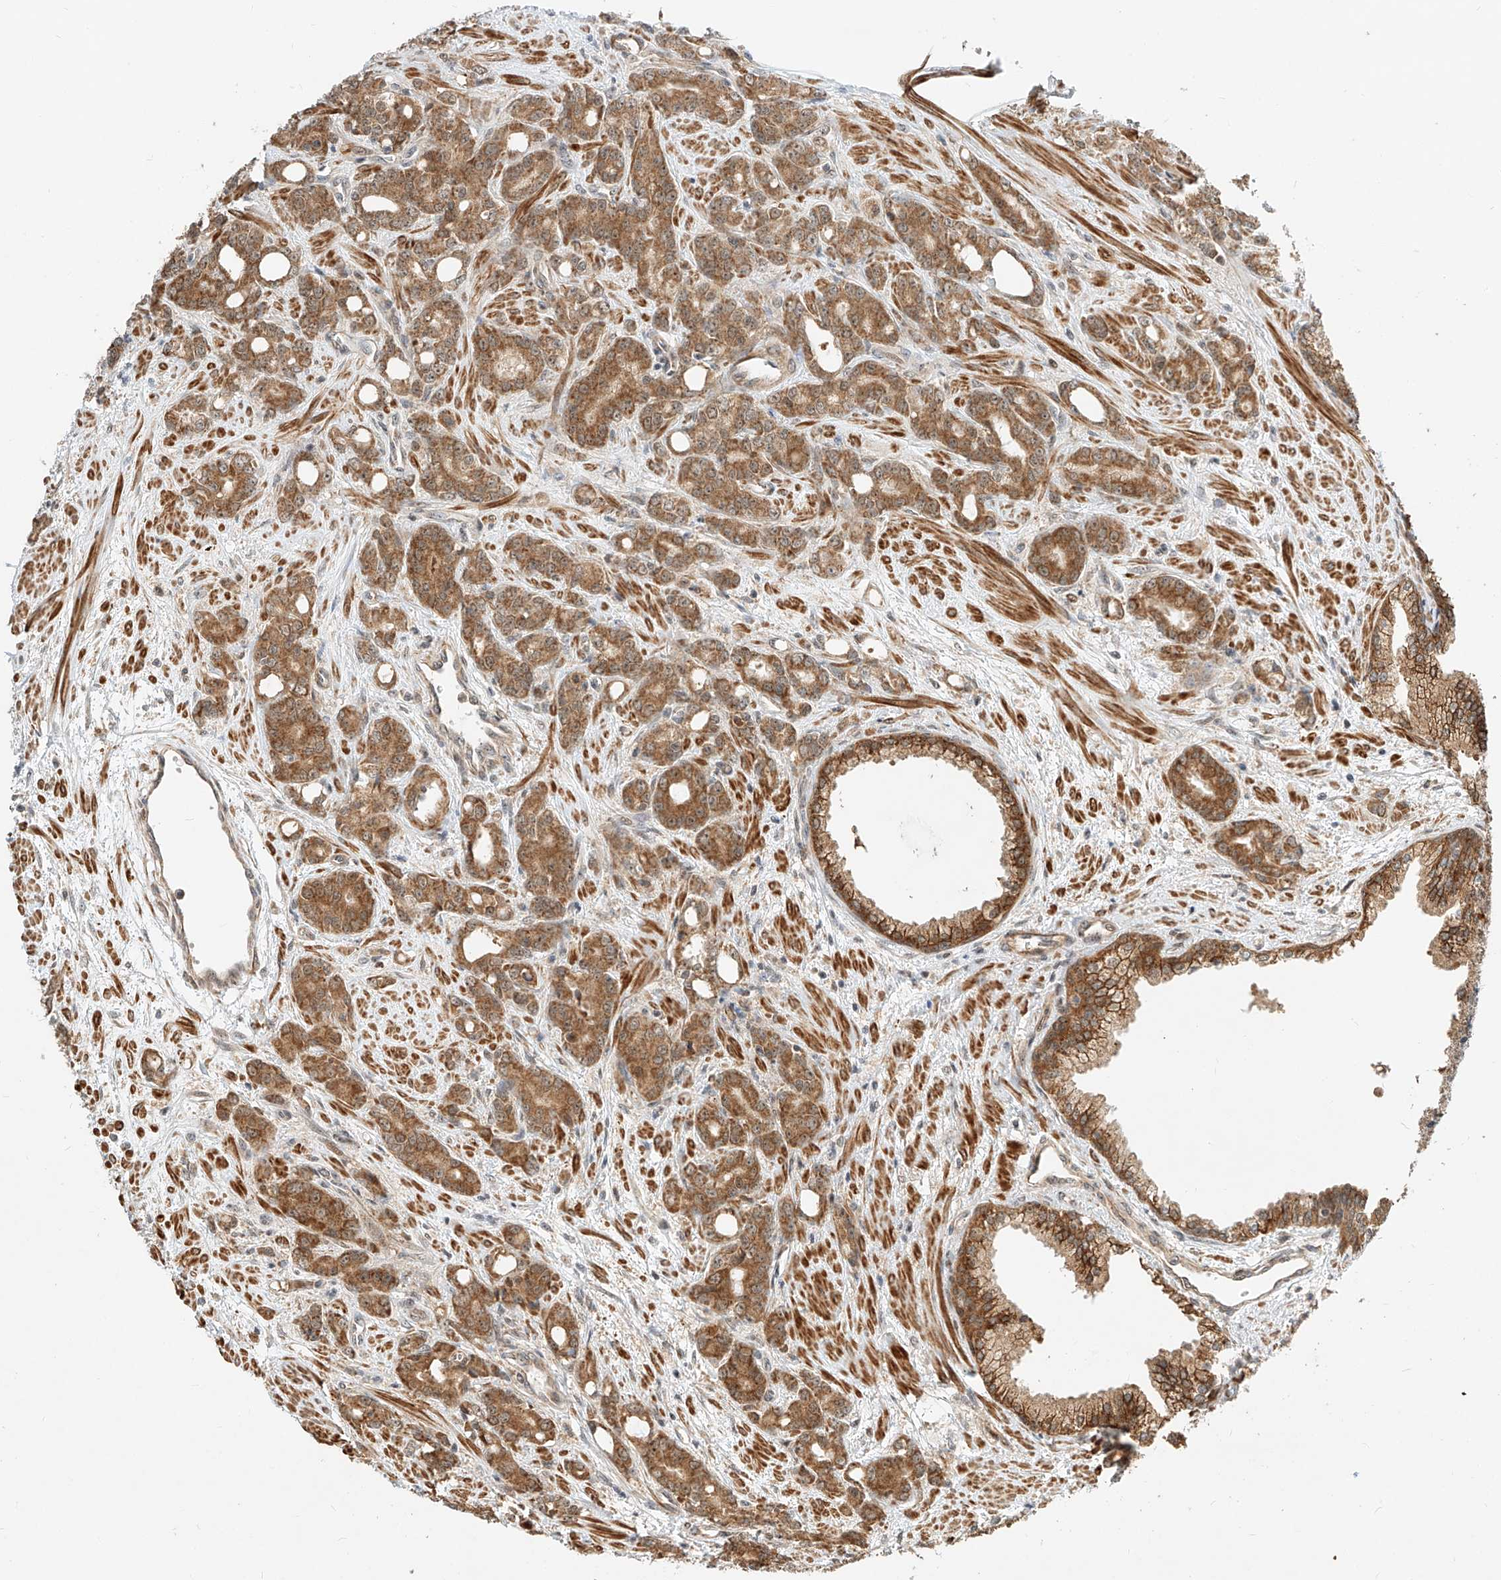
{"staining": {"intensity": "strong", "quantity": ">75%", "location": "cytoplasmic/membranous"}, "tissue": "prostate cancer", "cell_type": "Tumor cells", "image_type": "cancer", "snomed": [{"axis": "morphology", "description": "Adenocarcinoma, High grade"}, {"axis": "topography", "description": "Prostate"}], "caption": "Immunohistochemistry staining of prostate cancer (adenocarcinoma (high-grade)), which reveals high levels of strong cytoplasmic/membranous staining in about >75% of tumor cells indicating strong cytoplasmic/membranous protein positivity. The staining was performed using DAB (3,3'-diaminobenzidine) (brown) for protein detection and nuclei were counterstained in hematoxylin (blue).", "gene": "CPAMD8", "patient": {"sex": "male", "age": 62}}